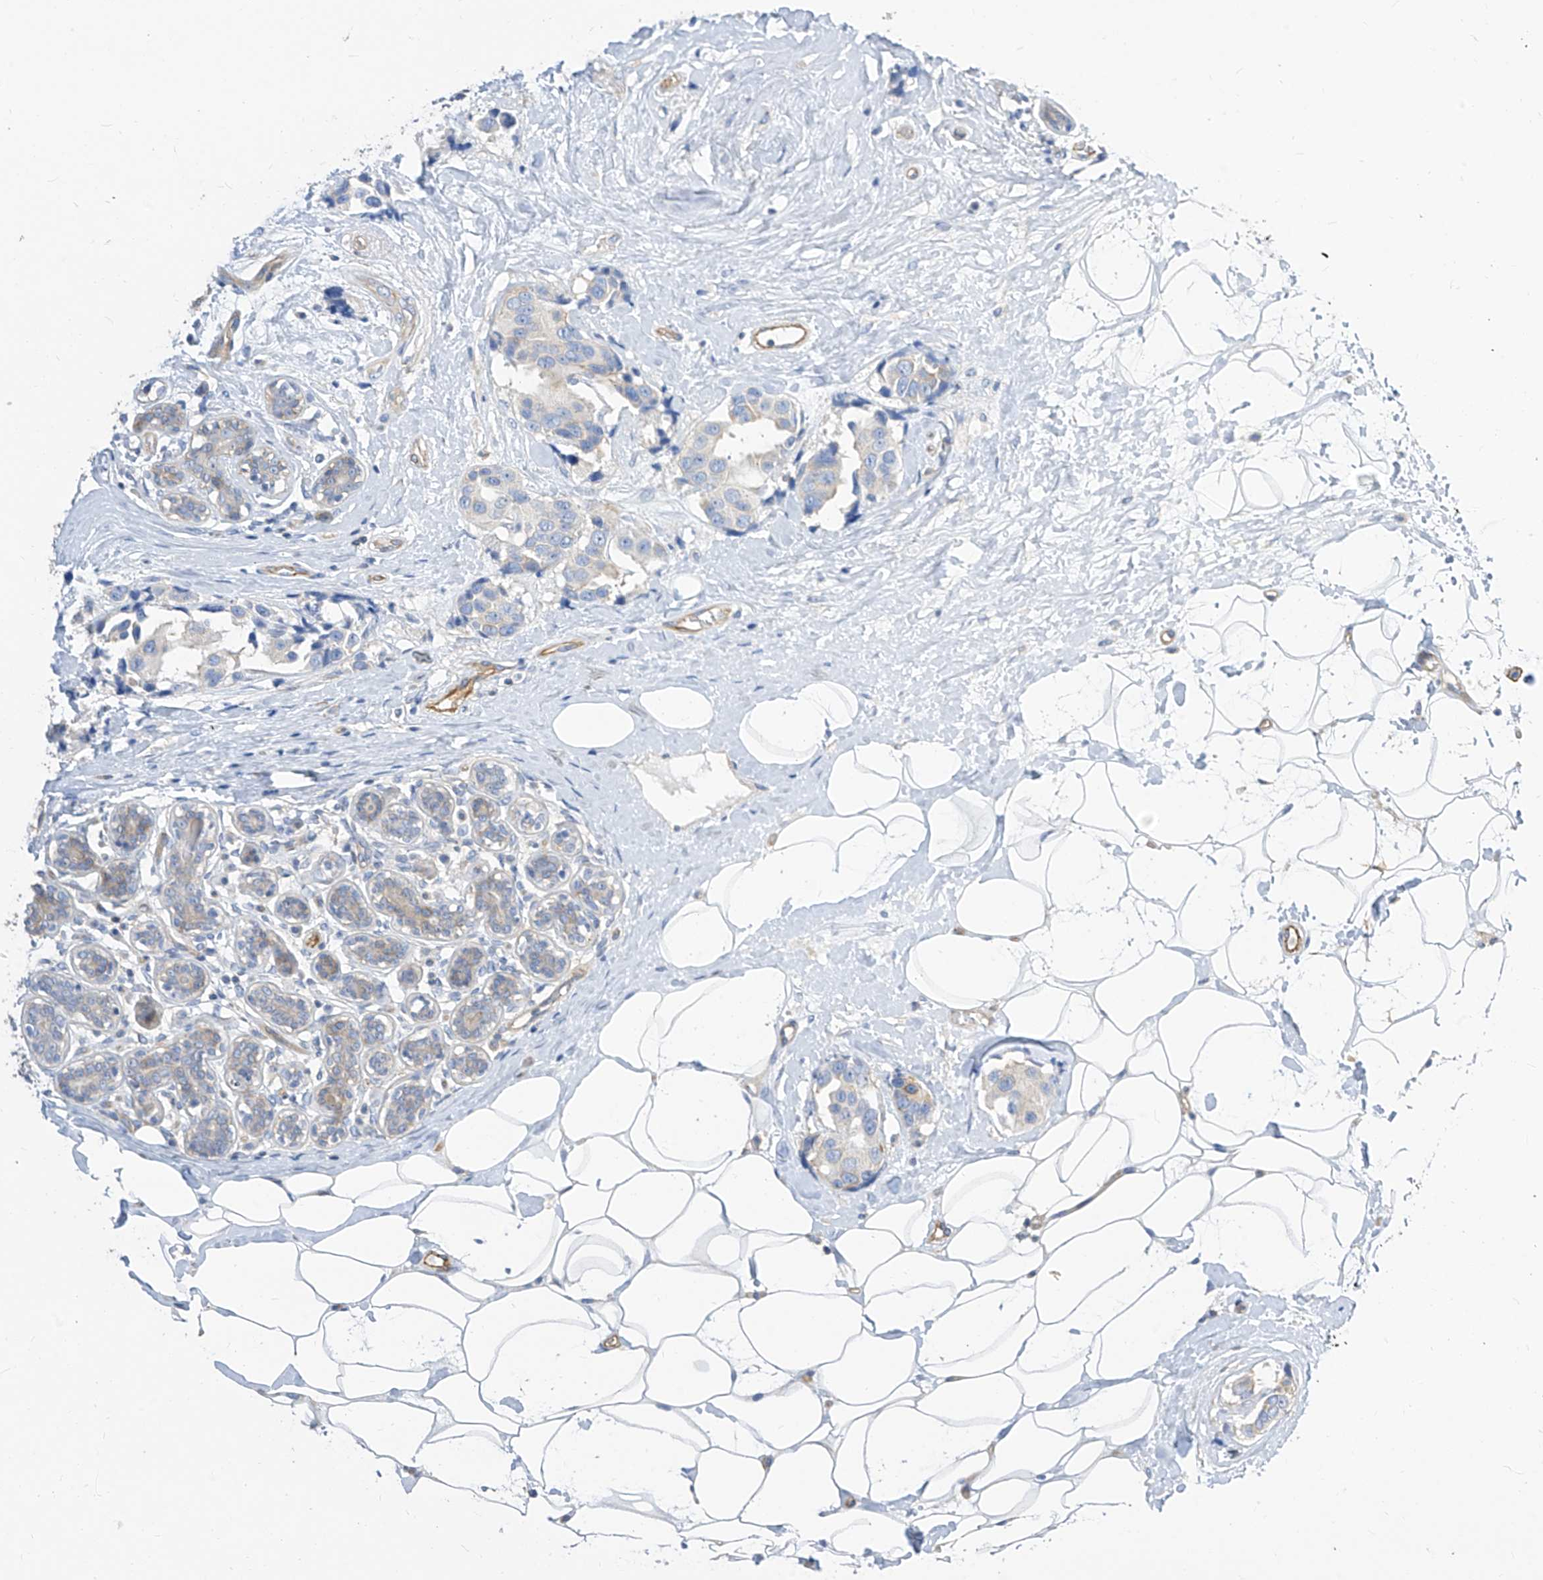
{"staining": {"intensity": "negative", "quantity": "none", "location": "none"}, "tissue": "breast cancer", "cell_type": "Tumor cells", "image_type": "cancer", "snomed": [{"axis": "morphology", "description": "Normal tissue, NOS"}, {"axis": "morphology", "description": "Duct carcinoma"}, {"axis": "topography", "description": "Breast"}], "caption": "The immunohistochemistry photomicrograph has no significant positivity in tumor cells of breast cancer tissue. Brightfield microscopy of immunohistochemistry (IHC) stained with DAB (3,3'-diaminobenzidine) (brown) and hematoxylin (blue), captured at high magnification.", "gene": "SCGB2A1", "patient": {"sex": "female", "age": 39}}